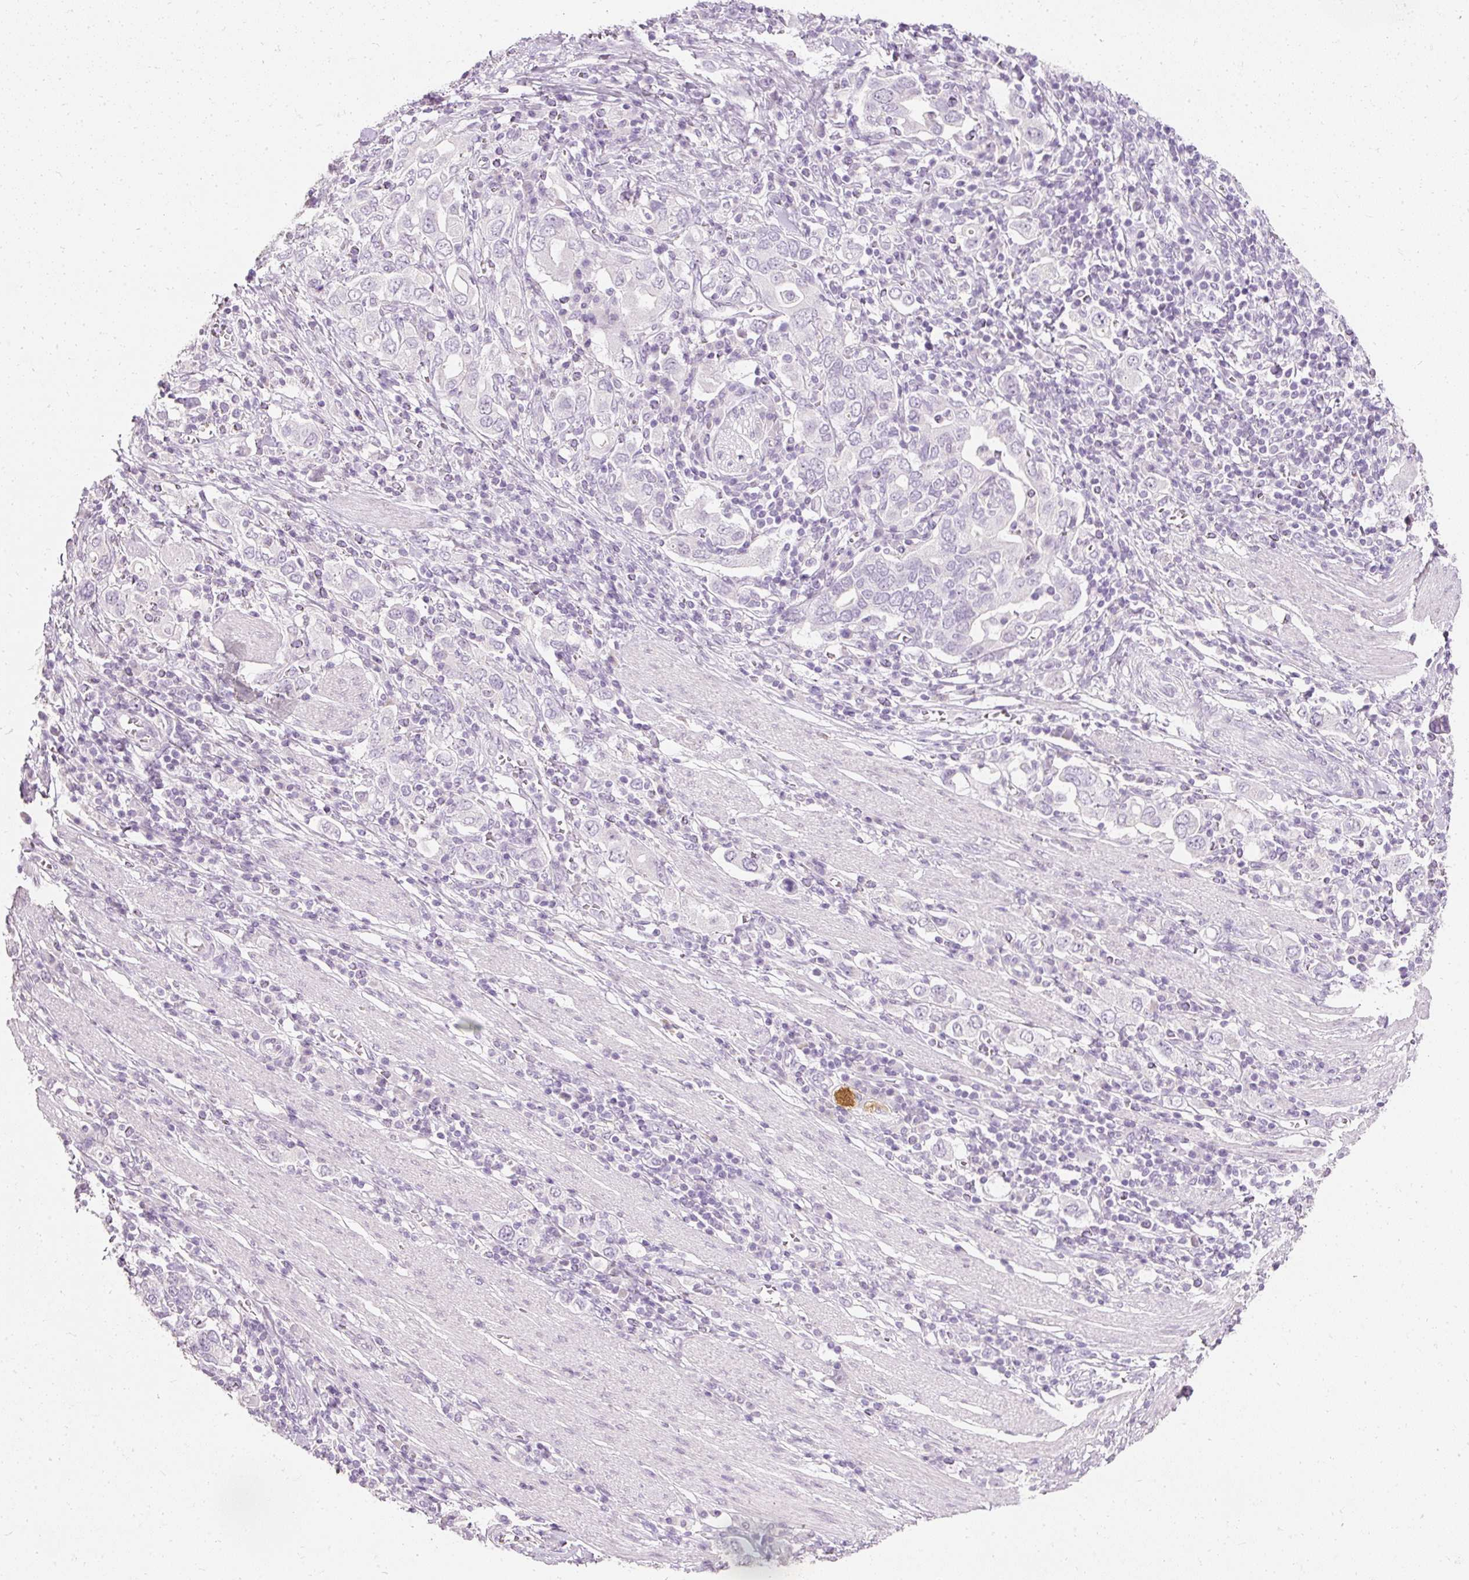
{"staining": {"intensity": "negative", "quantity": "none", "location": "none"}, "tissue": "stomach cancer", "cell_type": "Tumor cells", "image_type": "cancer", "snomed": [{"axis": "morphology", "description": "Adenocarcinoma, NOS"}, {"axis": "topography", "description": "Stomach, upper"}, {"axis": "topography", "description": "Stomach"}], "caption": "This is an IHC photomicrograph of human stomach cancer (adenocarcinoma). There is no positivity in tumor cells.", "gene": "ELAVL3", "patient": {"sex": "male", "age": 62}}